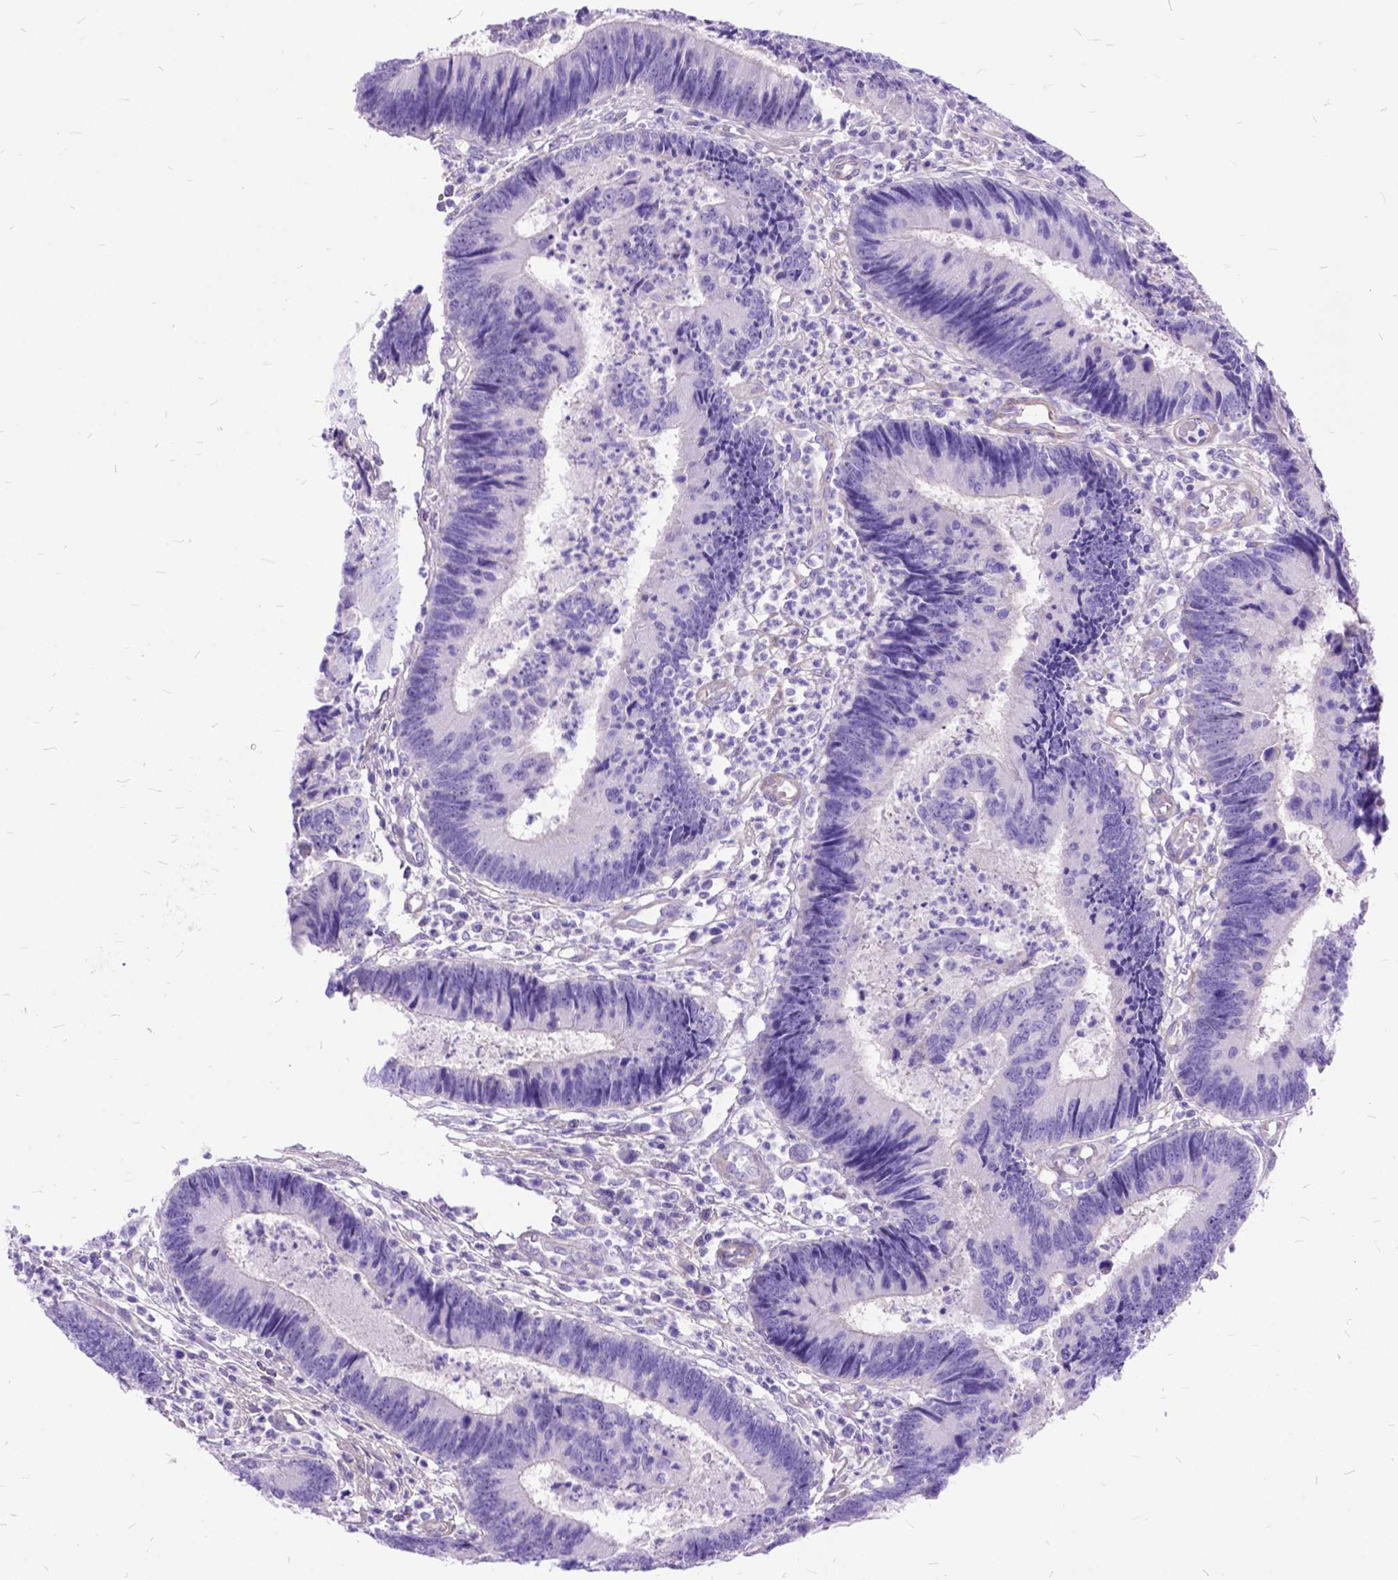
{"staining": {"intensity": "negative", "quantity": "none", "location": "none"}, "tissue": "colorectal cancer", "cell_type": "Tumor cells", "image_type": "cancer", "snomed": [{"axis": "morphology", "description": "Adenocarcinoma, NOS"}, {"axis": "topography", "description": "Colon"}], "caption": "A photomicrograph of colorectal cancer (adenocarcinoma) stained for a protein exhibits no brown staining in tumor cells.", "gene": "ARL9", "patient": {"sex": "female", "age": 67}}